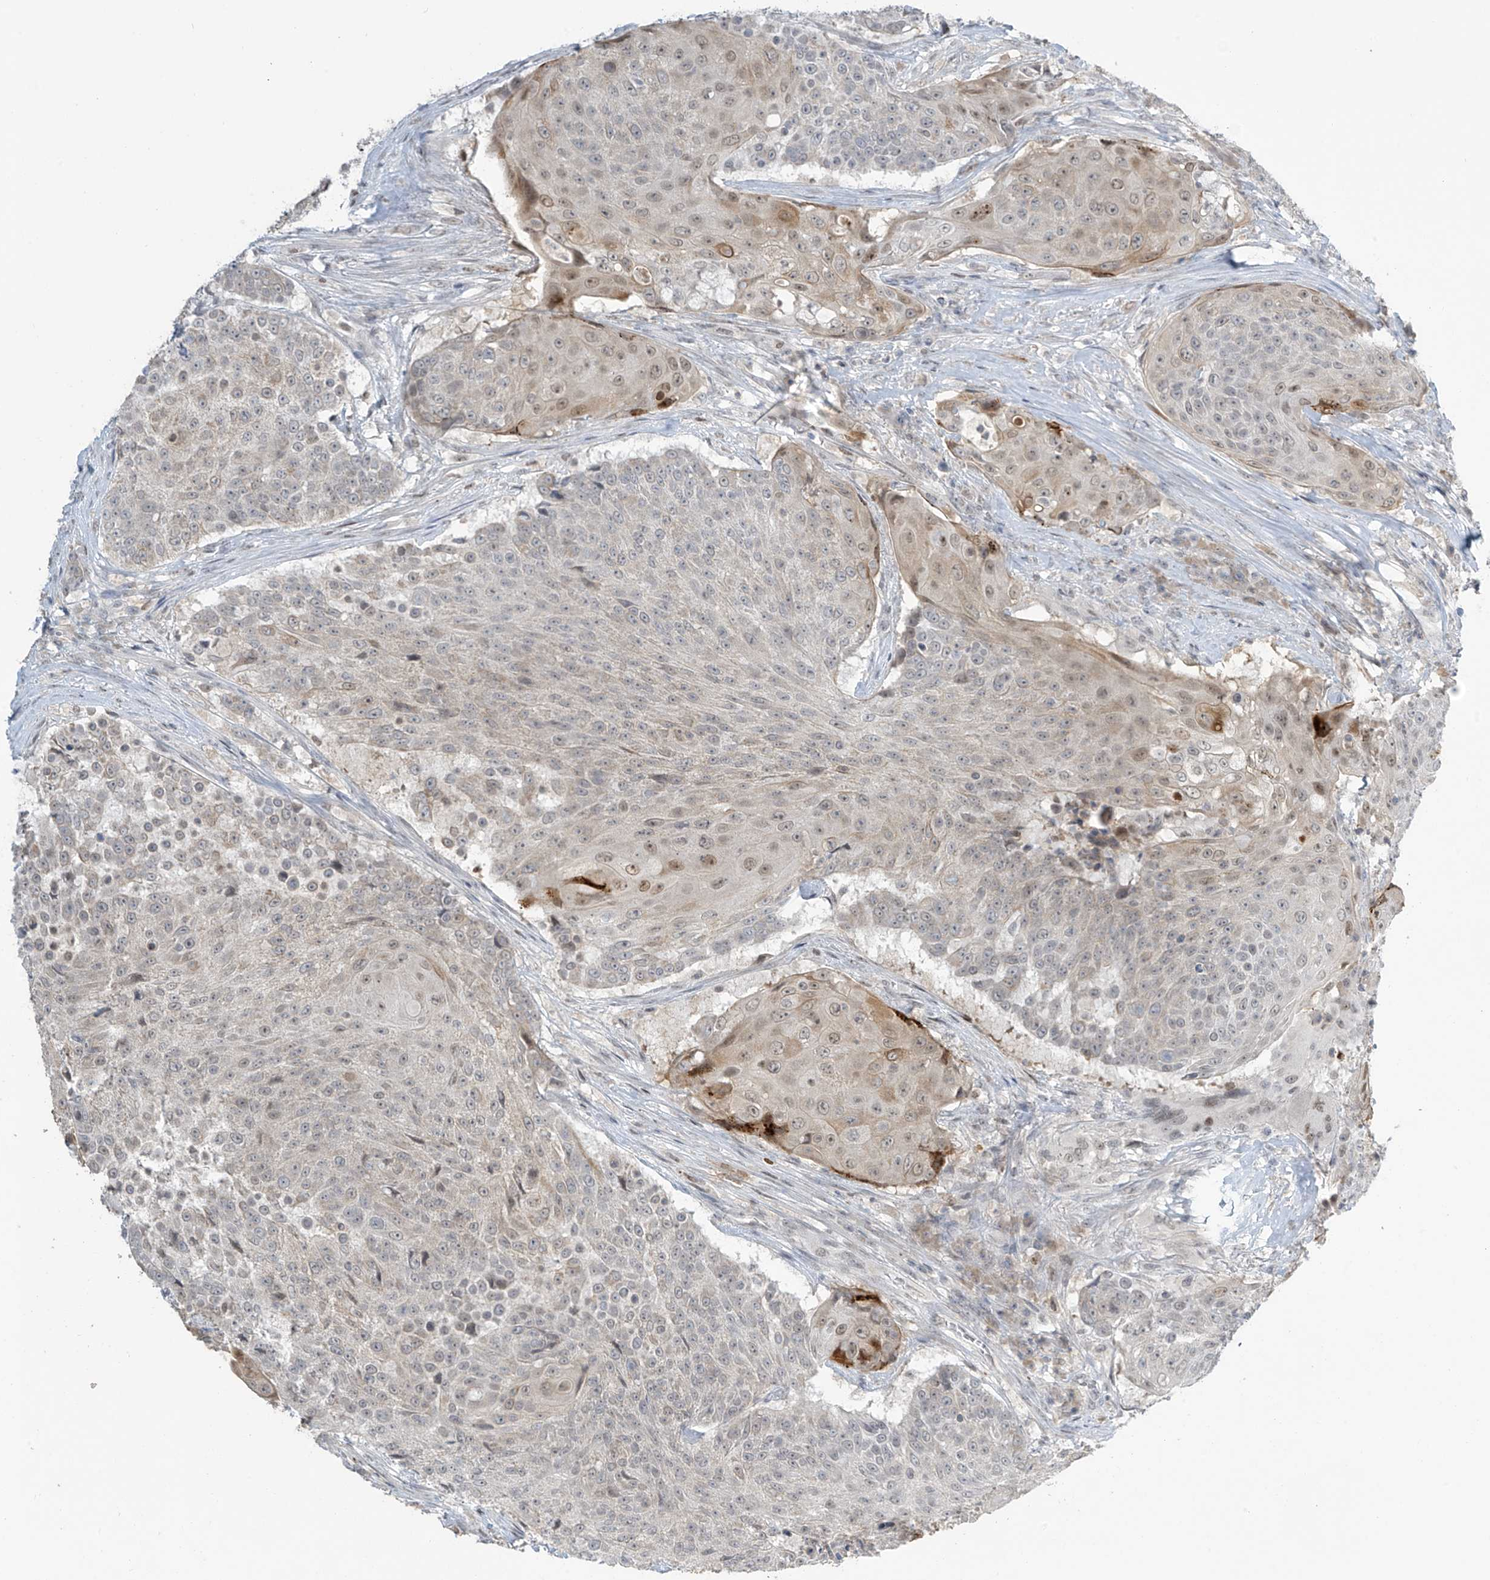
{"staining": {"intensity": "moderate", "quantity": "<25%", "location": "cytoplasmic/membranous,nuclear"}, "tissue": "urothelial cancer", "cell_type": "Tumor cells", "image_type": "cancer", "snomed": [{"axis": "morphology", "description": "Urothelial carcinoma, High grade"}, {"axis": "topography", "description": "Urinary bladder"}], "caption": "The histopathology image exhibits a brown stain indicating the presence of a protein in the cytoplasmic/membranous and nuclear of tumor cells in urothelial cancer.", "gene": "METAP1D", "patient": {"sex": "female", "age": 63}}